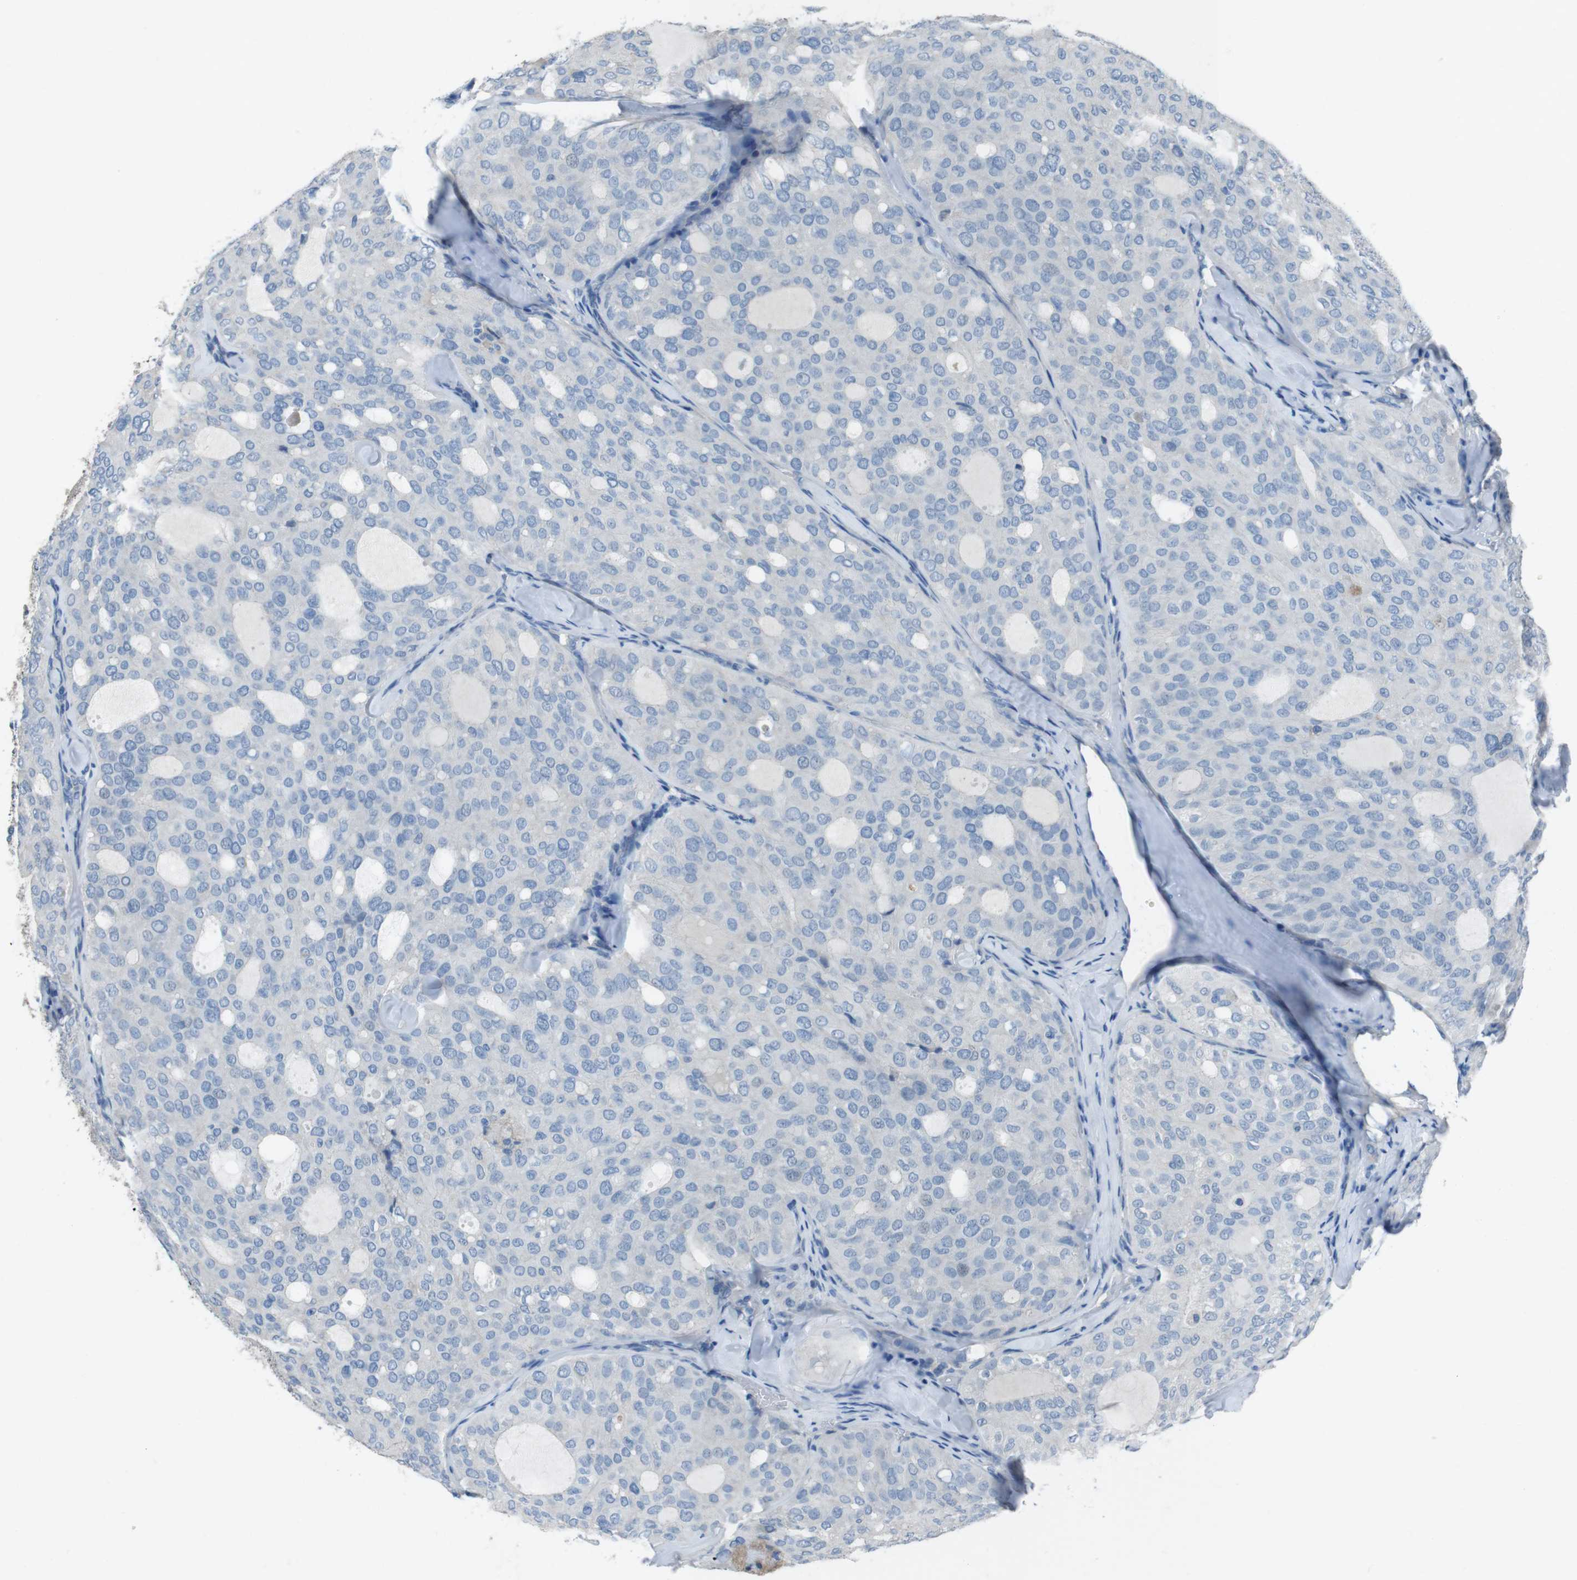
{"staining": {"intensity": "negative", "quantity": "none", "location": "none"}, "tissue": "thyroid cancer", "cell_type": "Tumor cells", "image_type": "cancer", "snomed": [{"axis": "morphology", "description": "Follicular adenoma carcinoma, NOS"}, {"axis": "topography", "description": "Thyroid gland"}], "caption": "Immunohistochemistry (IHC) of human thyroid follicular adenoma carcinoma exhibits no expression in tumor cells.", "gene": "CYP2C8", "patient": {"sex": "male", "age": 75}}